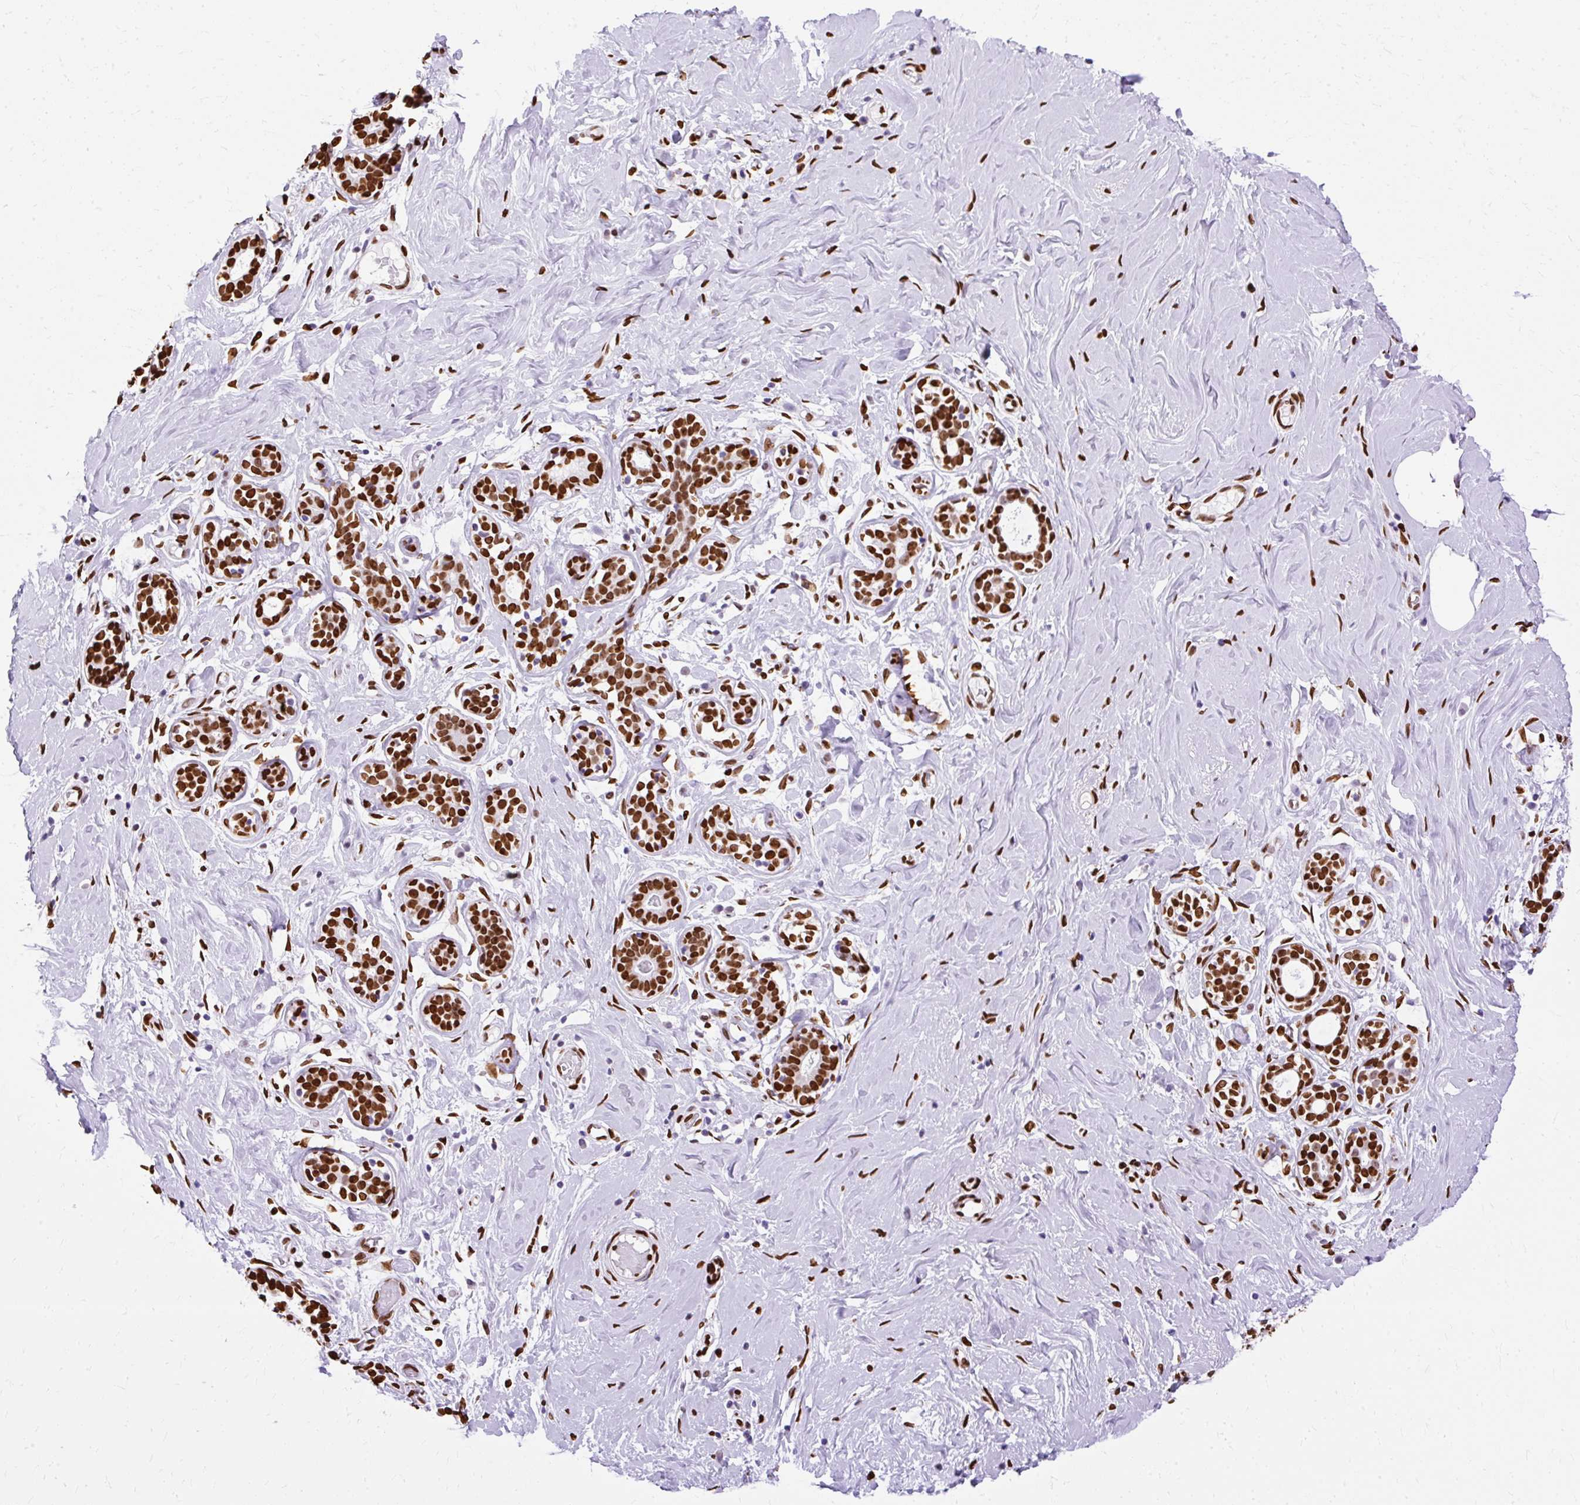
{"staining": {"intensity": "moderate", "quantity": ">75%", "location": "nuclear"}, "tissue": "breast", "cell_type": "Adipocytes", "image_type": "normal", "snomed": [{"axis": "morphology", "description": "Normal tissue, NOS"}, {"axis": "topography", "description": "Breast"}], "caption": "This histopathology image reveals immunohistochemistry (IHC) staining of normal human breast, with medium moderate nuclear expression in about >75% of adipocytes.", "gene": "TMEM184C", "patient": {"sex": "female", "age": 27}}